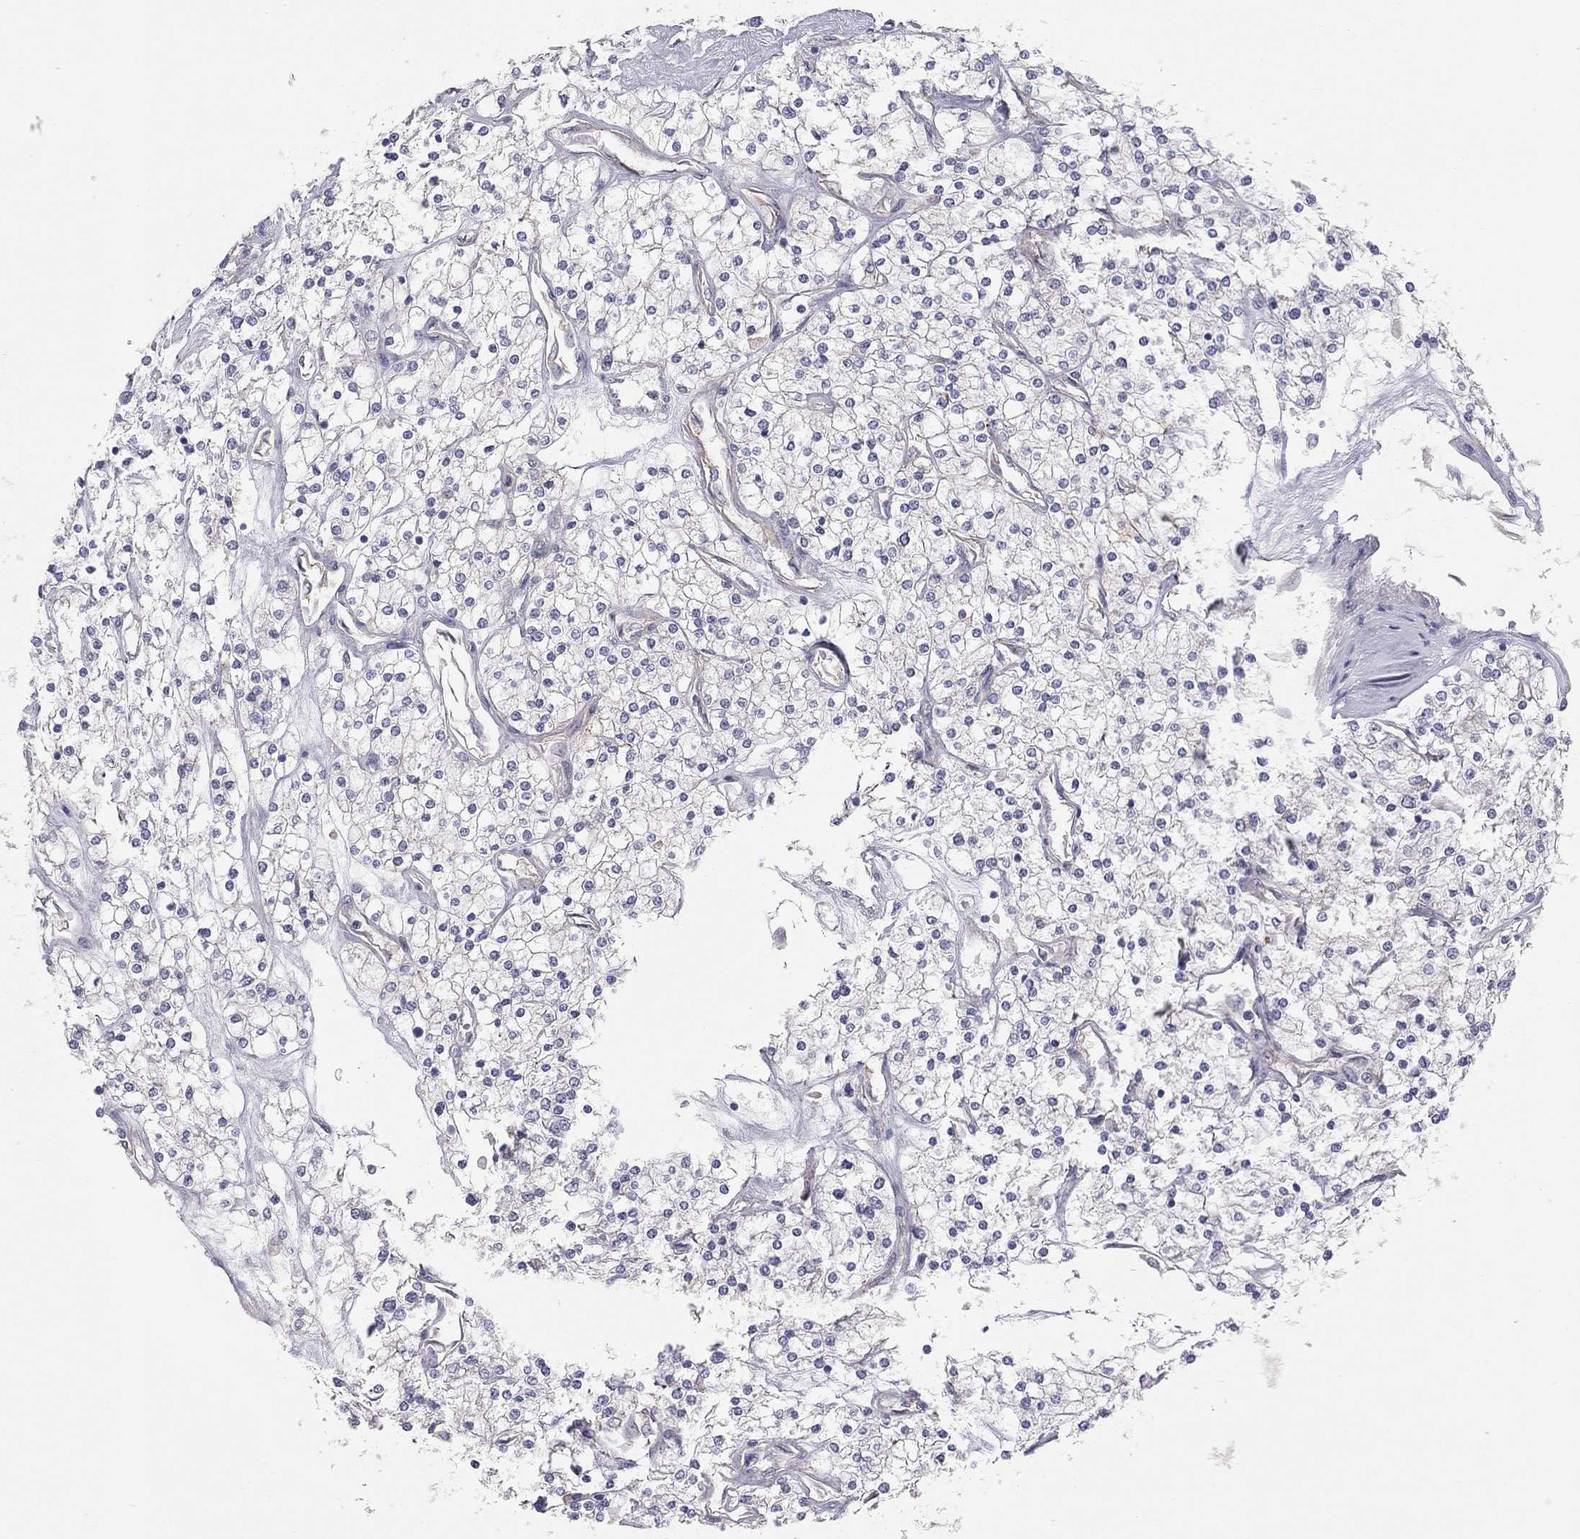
{"staining": {"intensity": "negative", "quantity": "none", "location": "none"}, "tissue": "renal cancer", "cell_type": "Tumor cells", "image_type": "cancer", "snomed": [{"axis": "morphology", "description": "Adenocarcinoma, NOS"}, {"axis": "topography", "description": "Kidney"}], "caption": "A high-resolution histopathology image shows immunohistochemistry (IHC) staining of adenocarcinoma (renal), which reveals no significant expression in tumor cells.", "gene": "GPRC5B", "patient": {"sex": "male", "age": 80}}